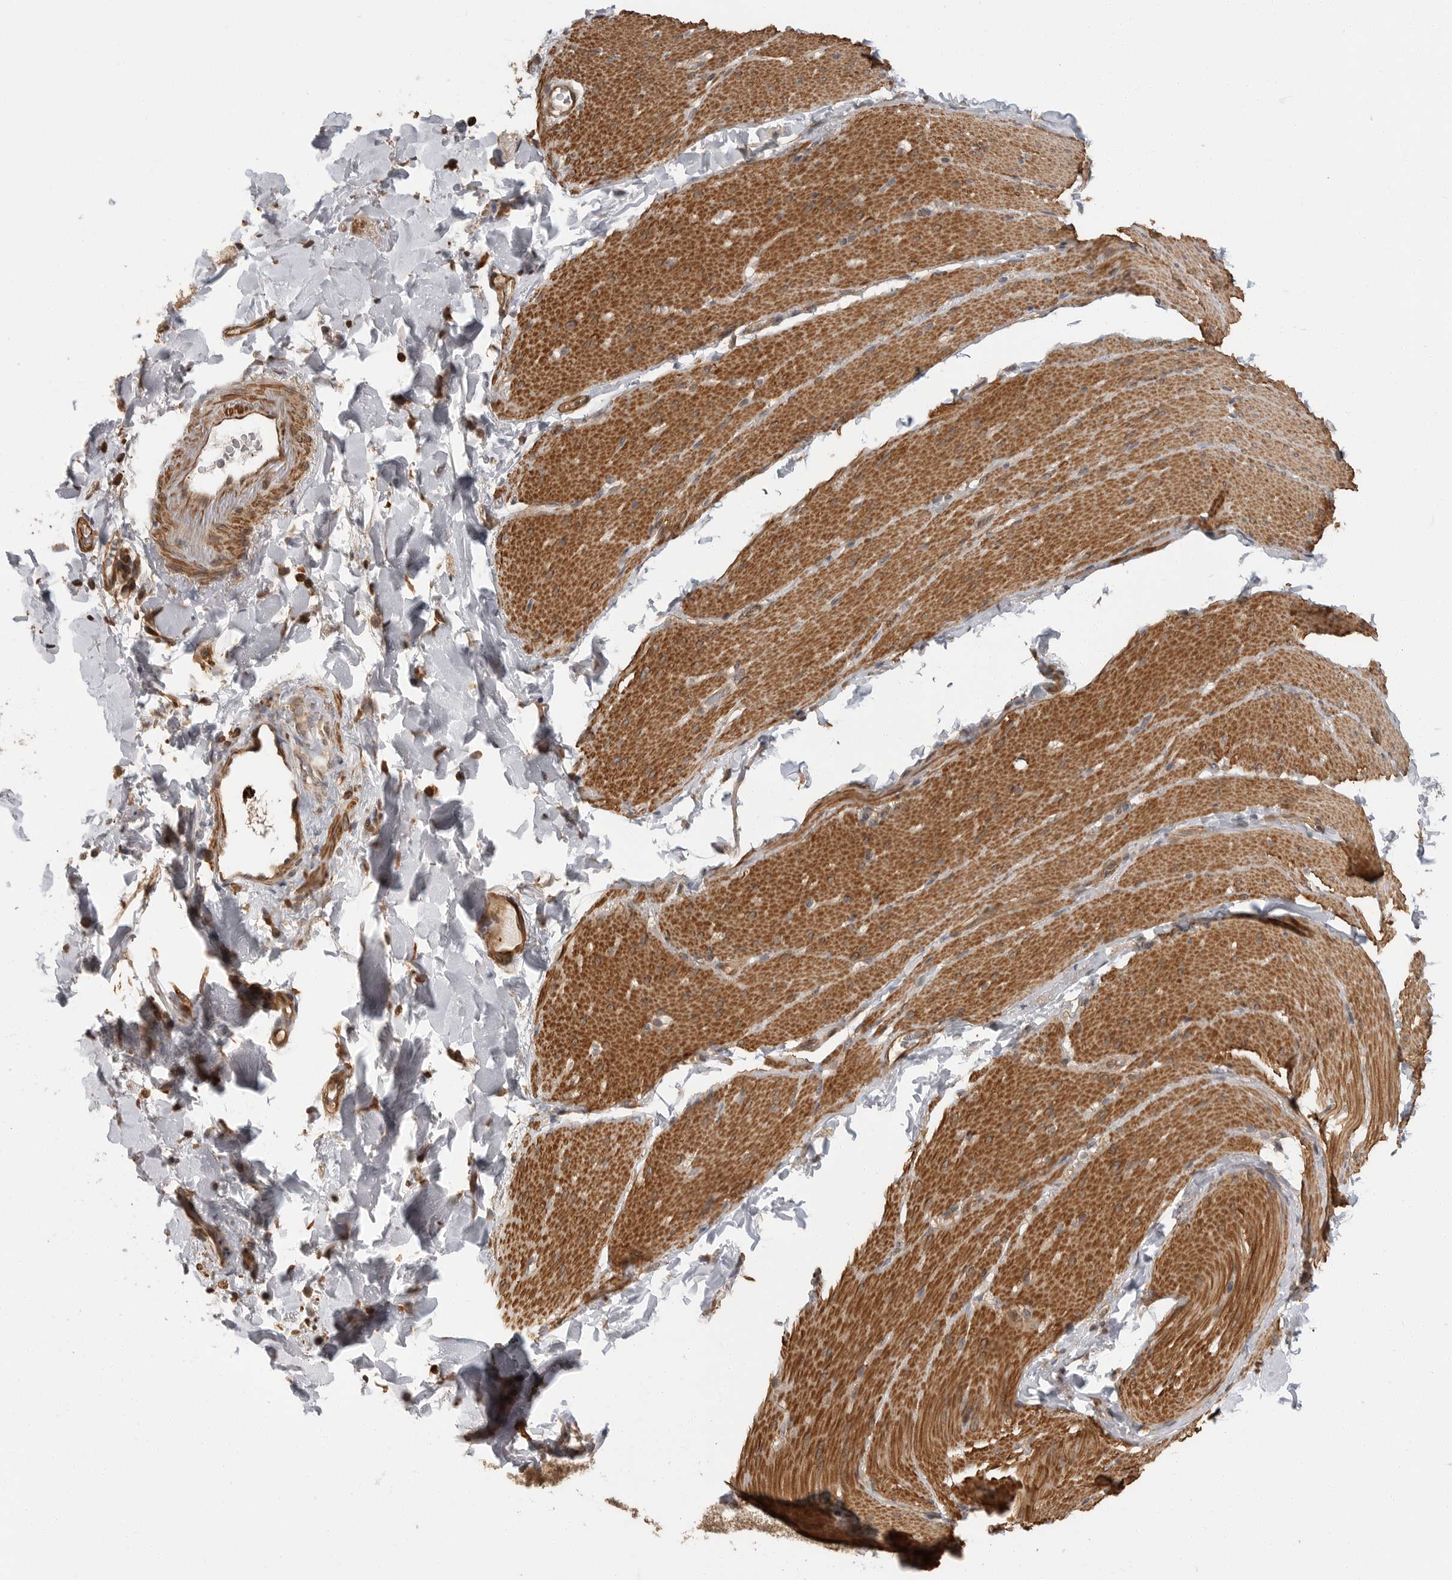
{"staining": {"intensity": "moderate", "quantity": ">75%", "location": "cytoplasmic/membranous"}, "tissue": "smooth muscle", "cell_type": "Smooth muscle cells", "image_type": "normal", "snomed": [{"axis": "morphology", "description": "Normal tissue, NOS"}, {"axis": "topography", "description": "Smooth muscle"}, {"axis": "topography", "description": "Small intestine"}], "caption": "A histopathology image showing moderate cytoplasmic/membranous positivity in approximately >75% of smooth muscle cells in benign smooth muscle, as visualized by brown immunohistochemical staining.", "gene": "ERN1", "patient": {"sex": "female", "age": 84}}